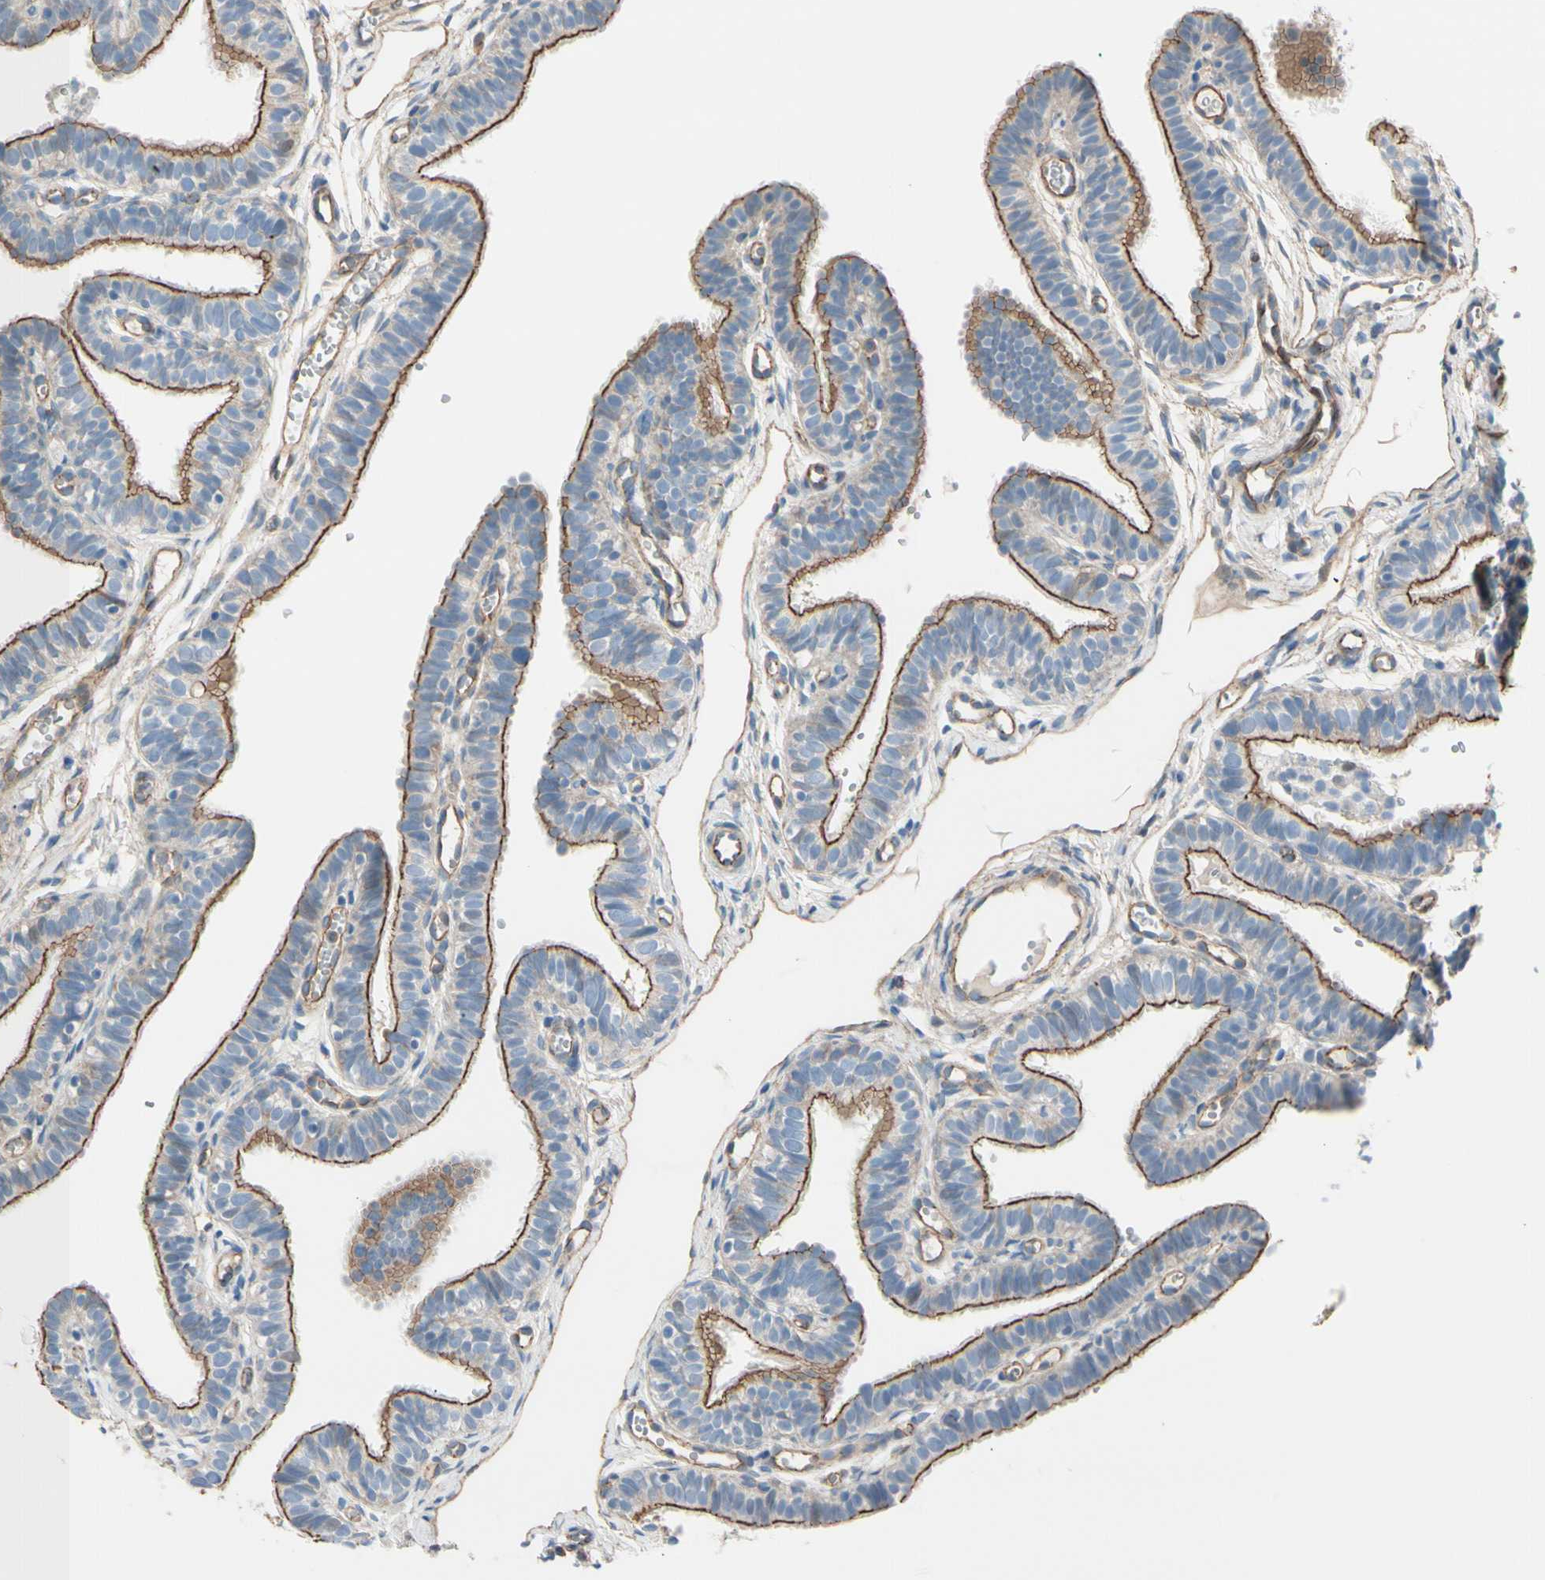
{"staining": {"intensity": "moderate", "quantity": ">75%", "location": "cytoplasmic/membranous"}, "tissue": "fallopian tube", "cell_type": "Glandular cells", "image_type": "normal", "snomed": [{"axis": "morphology", "description": "Normal tissue, NOS"}, {"axis": "topography", "description": "Fallopian tube"}, {"axis": "topography", "description": "Placenta"}], "caption": "Immunohistochemistry (IHC) image of benign fallopian tube: human fallopian tube stained using immunohistochemistry (IHC) demonstrates medium levels of moderate protein expression localized specifically in the cytoplasmic/membranous of glandular cells, appearing as a cytoplasmic/membranous brown color.", "gene": "TJP1", "patient": {"sex": "female", "age": 34}}